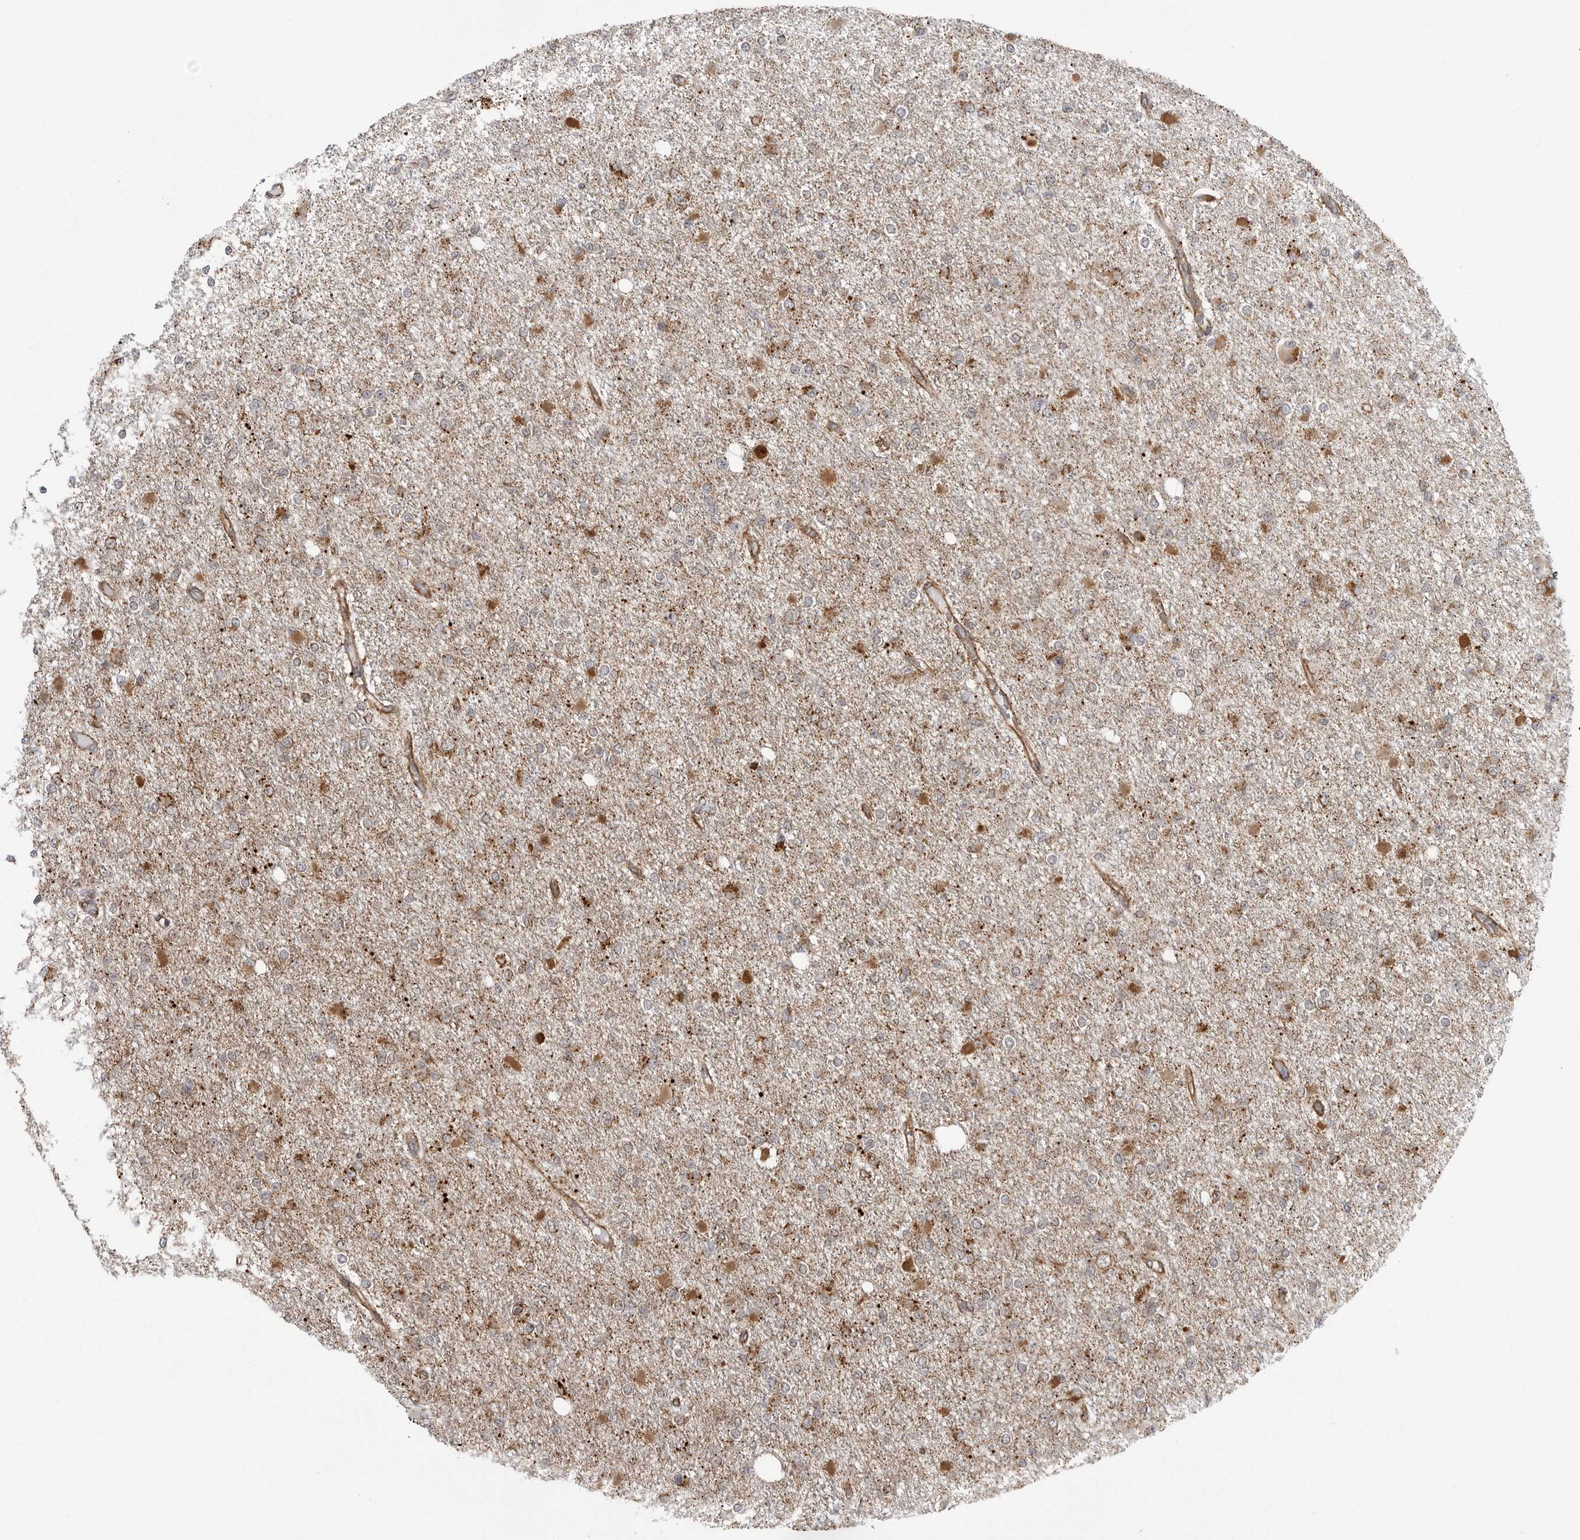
{"staining": {"intensity": "moderate", "quantity": "25%-75%", "location": "cytoplasmic/membranous"}, "tissue": "glioma", "cell_type": "Tumor cells", "image_type": "cancer", "snomed": [{"axis": "morphology", "description": "Glioma, malignant, Low grade"}, {"axis": "topography", "description": "Brain"}], "caption": "Malignant glioma (low-grade) stained for a protein (brown) demonstrates moderate cytoplasmic/membranous positive expression in about 25%-75% of tumor cells.", "gene": "FH", "patient": {"sex": "female", "age": 22}}